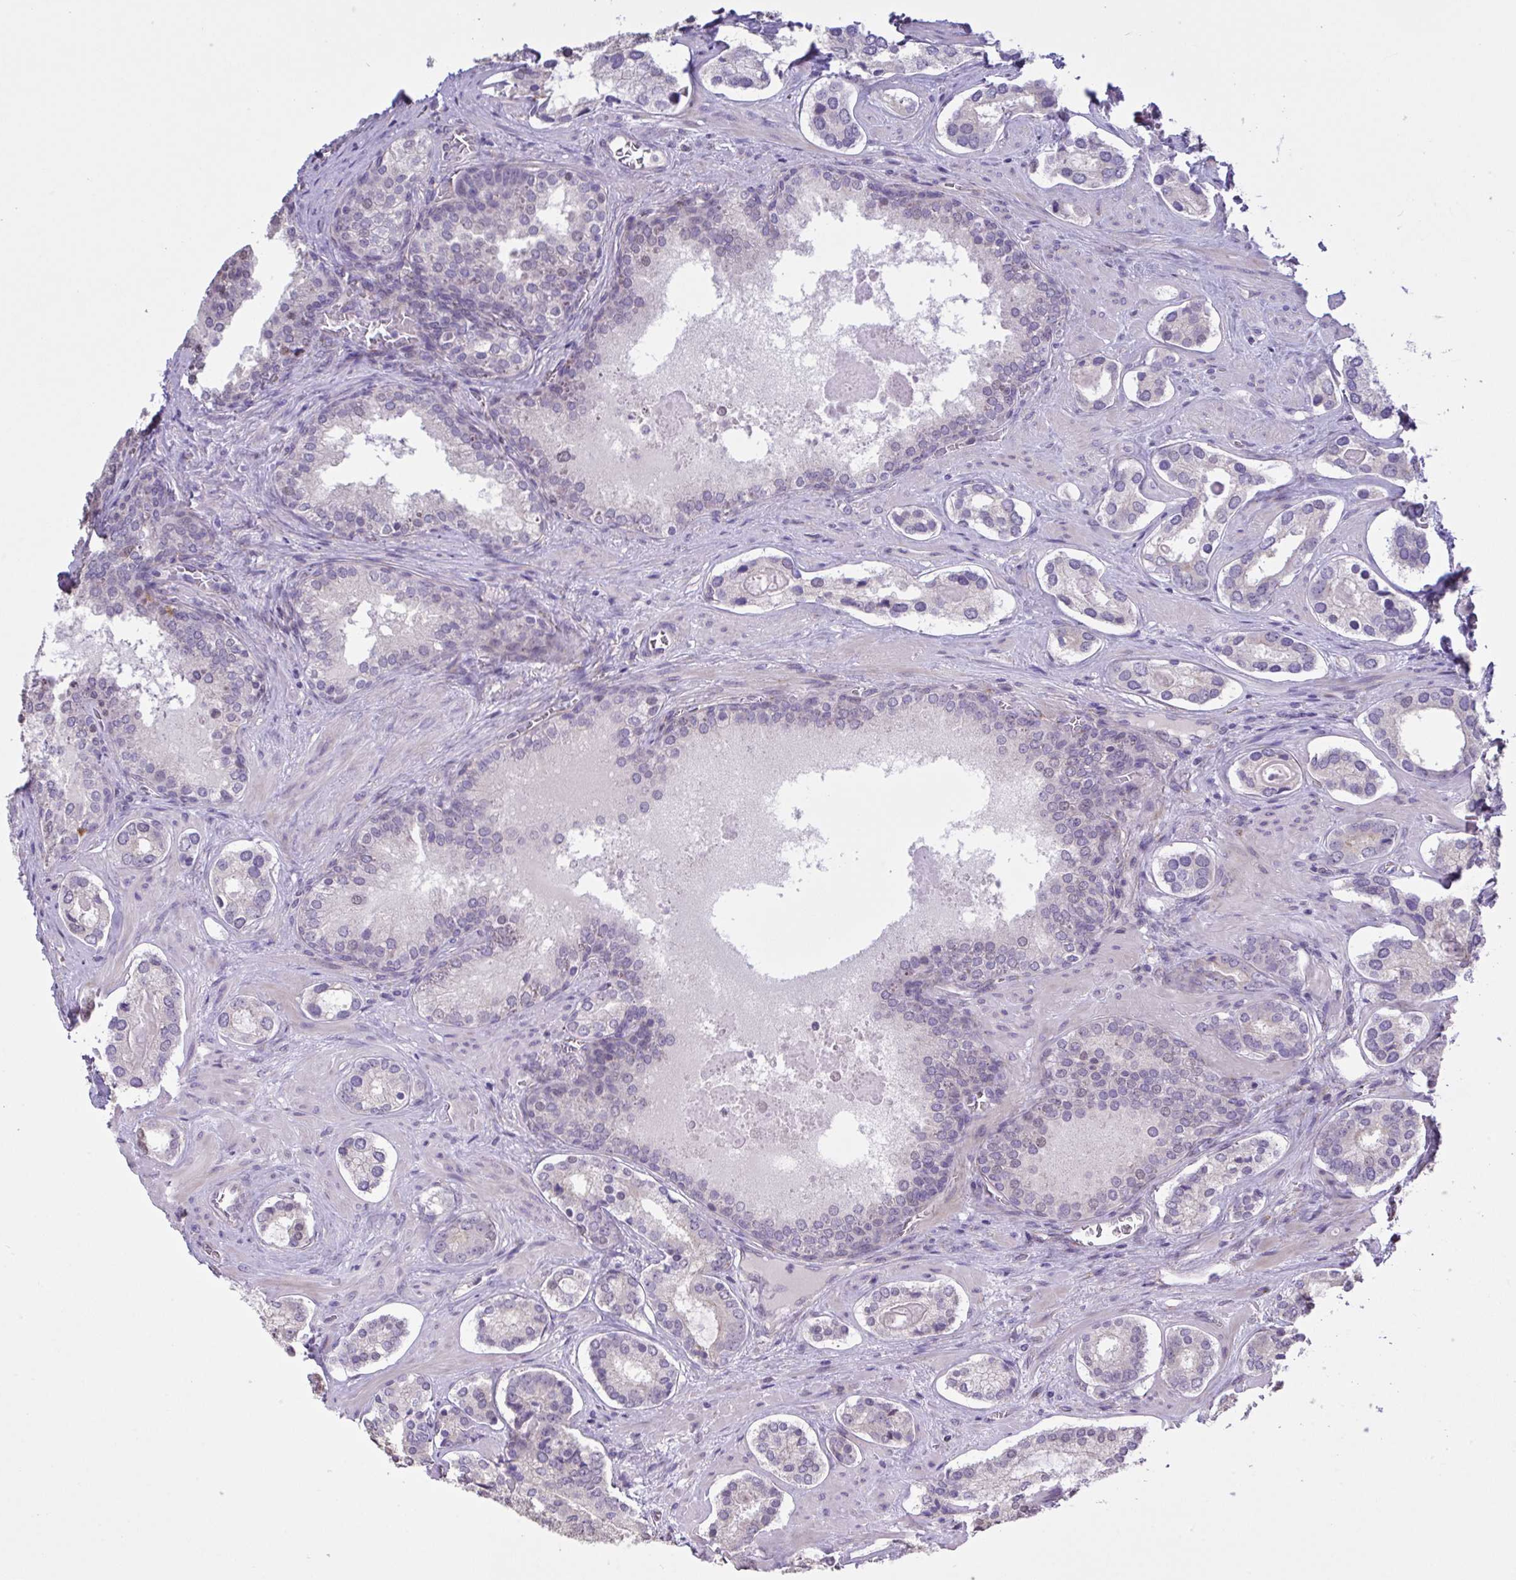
{"staining": {"intensity": "negative", "quantity": "none", "location": "none"}, "tissue": "prostate cancer", "cell_type": "Tumor cells", "image_type": "cancer", "snomed": [{"axis": "morphology", "description": "Adenocarcinoma, Low grade"}, {"axis": "topography", "description": "Prostate"}], "caption": "An immunohistochemistry (IHC) photomicrograph of prostate cancer is shown. There is no staining in tumor cells of prostate cancer.", "gene": "MRGPRX2", "patient": {"sex": "male", "age": 62}}